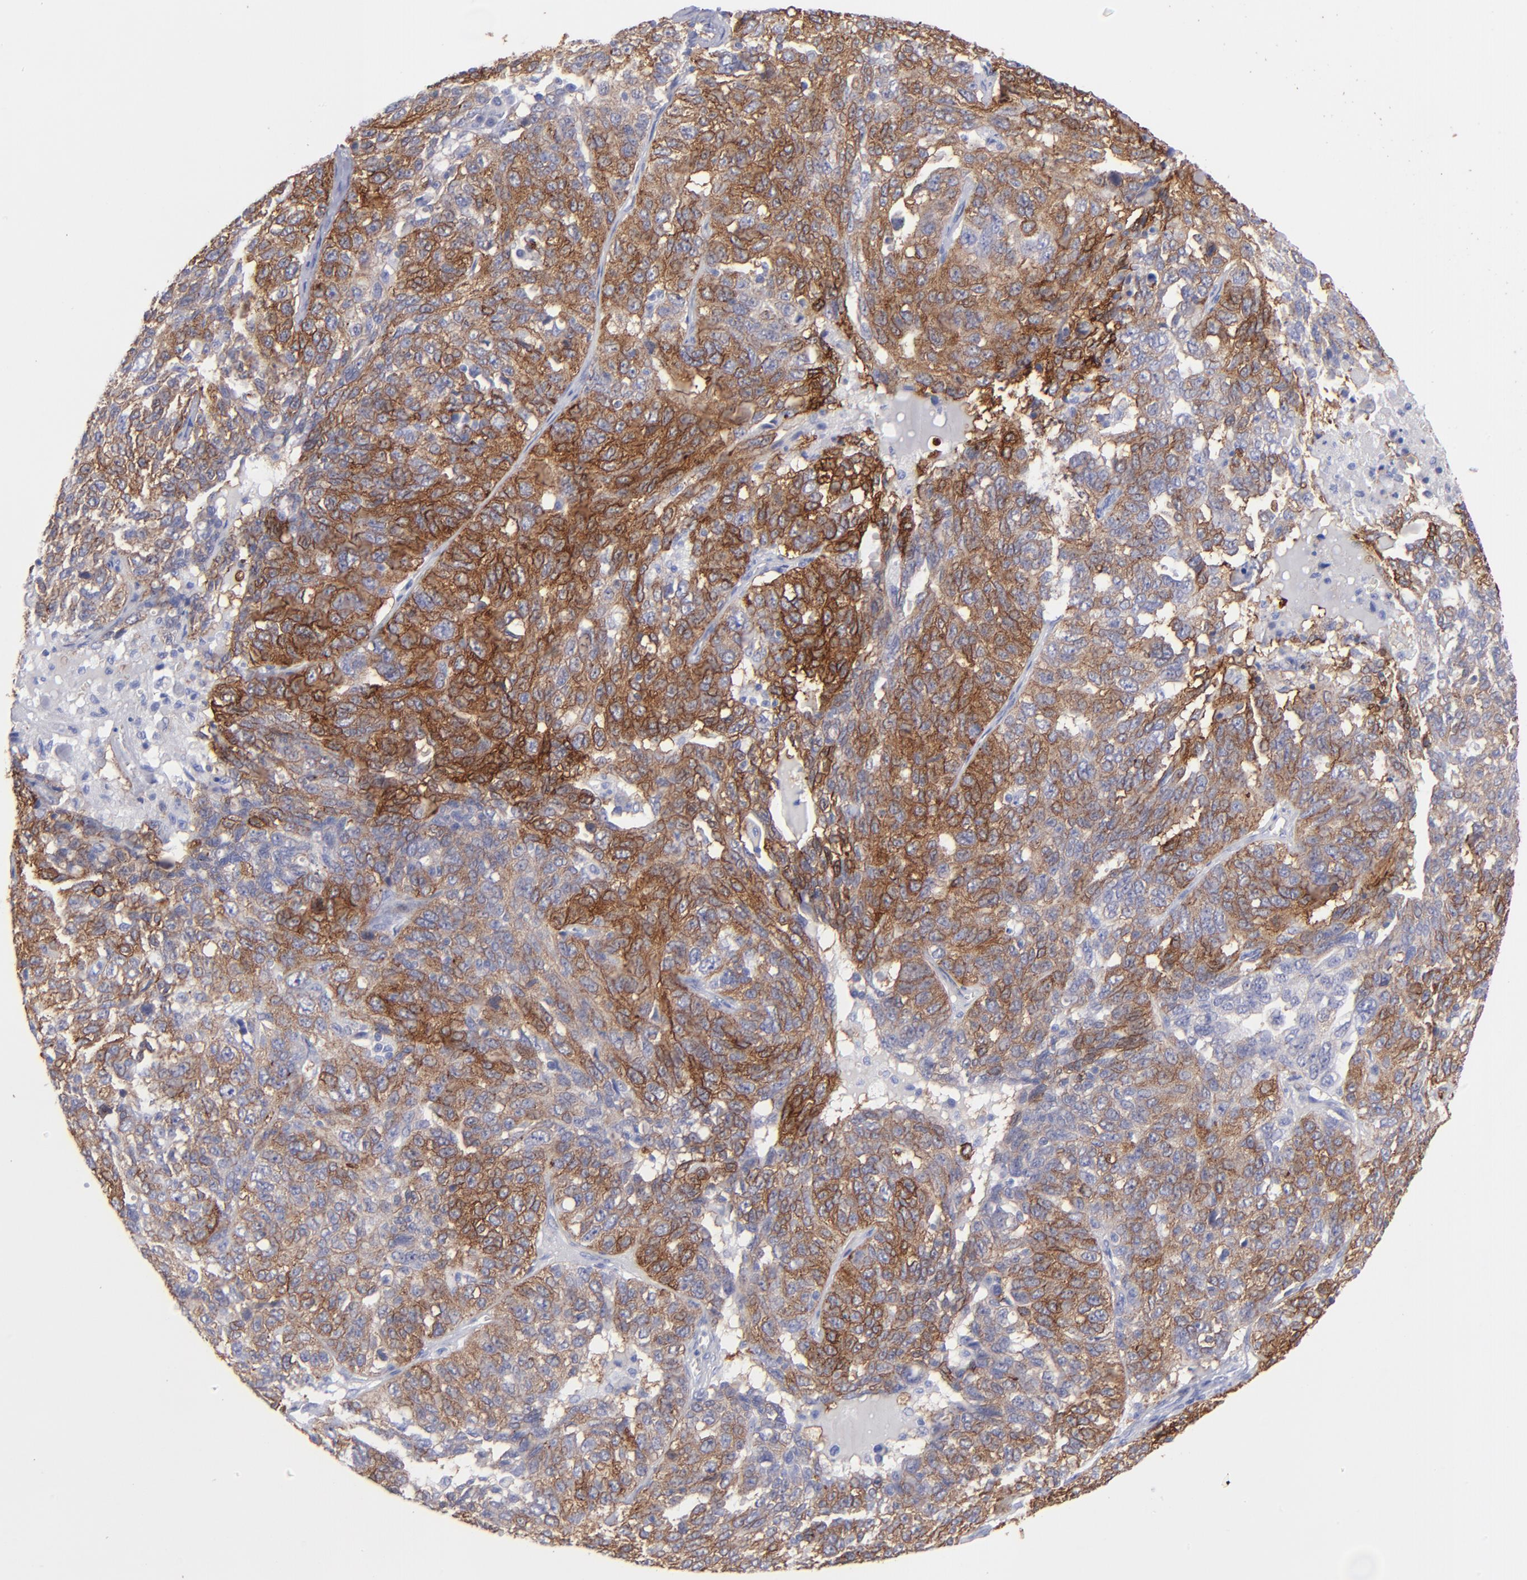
{"staining": {"intensity": "moderate", "quantity": ">75%", "location": "cytoplasmic/membranous"}, "tissue": "ovarian cancer", "cell_type": "Tumor cells", "image_type": "cancer", "snomed": [{"axis": "morphology", "description": "Cystadenocarcinoma, serous, NOS"}, {"axis": "topography", "description": "Ovary"}], "caption": "Human ovarian serous cystadenocarcinoma stained for a protein (brown) exhibits moderate cytoplasmic/membranous positive staining in about >75% of tumor cells.", "gene": "AHNAK2", "patient": {"sex": "female", "age": 71}}